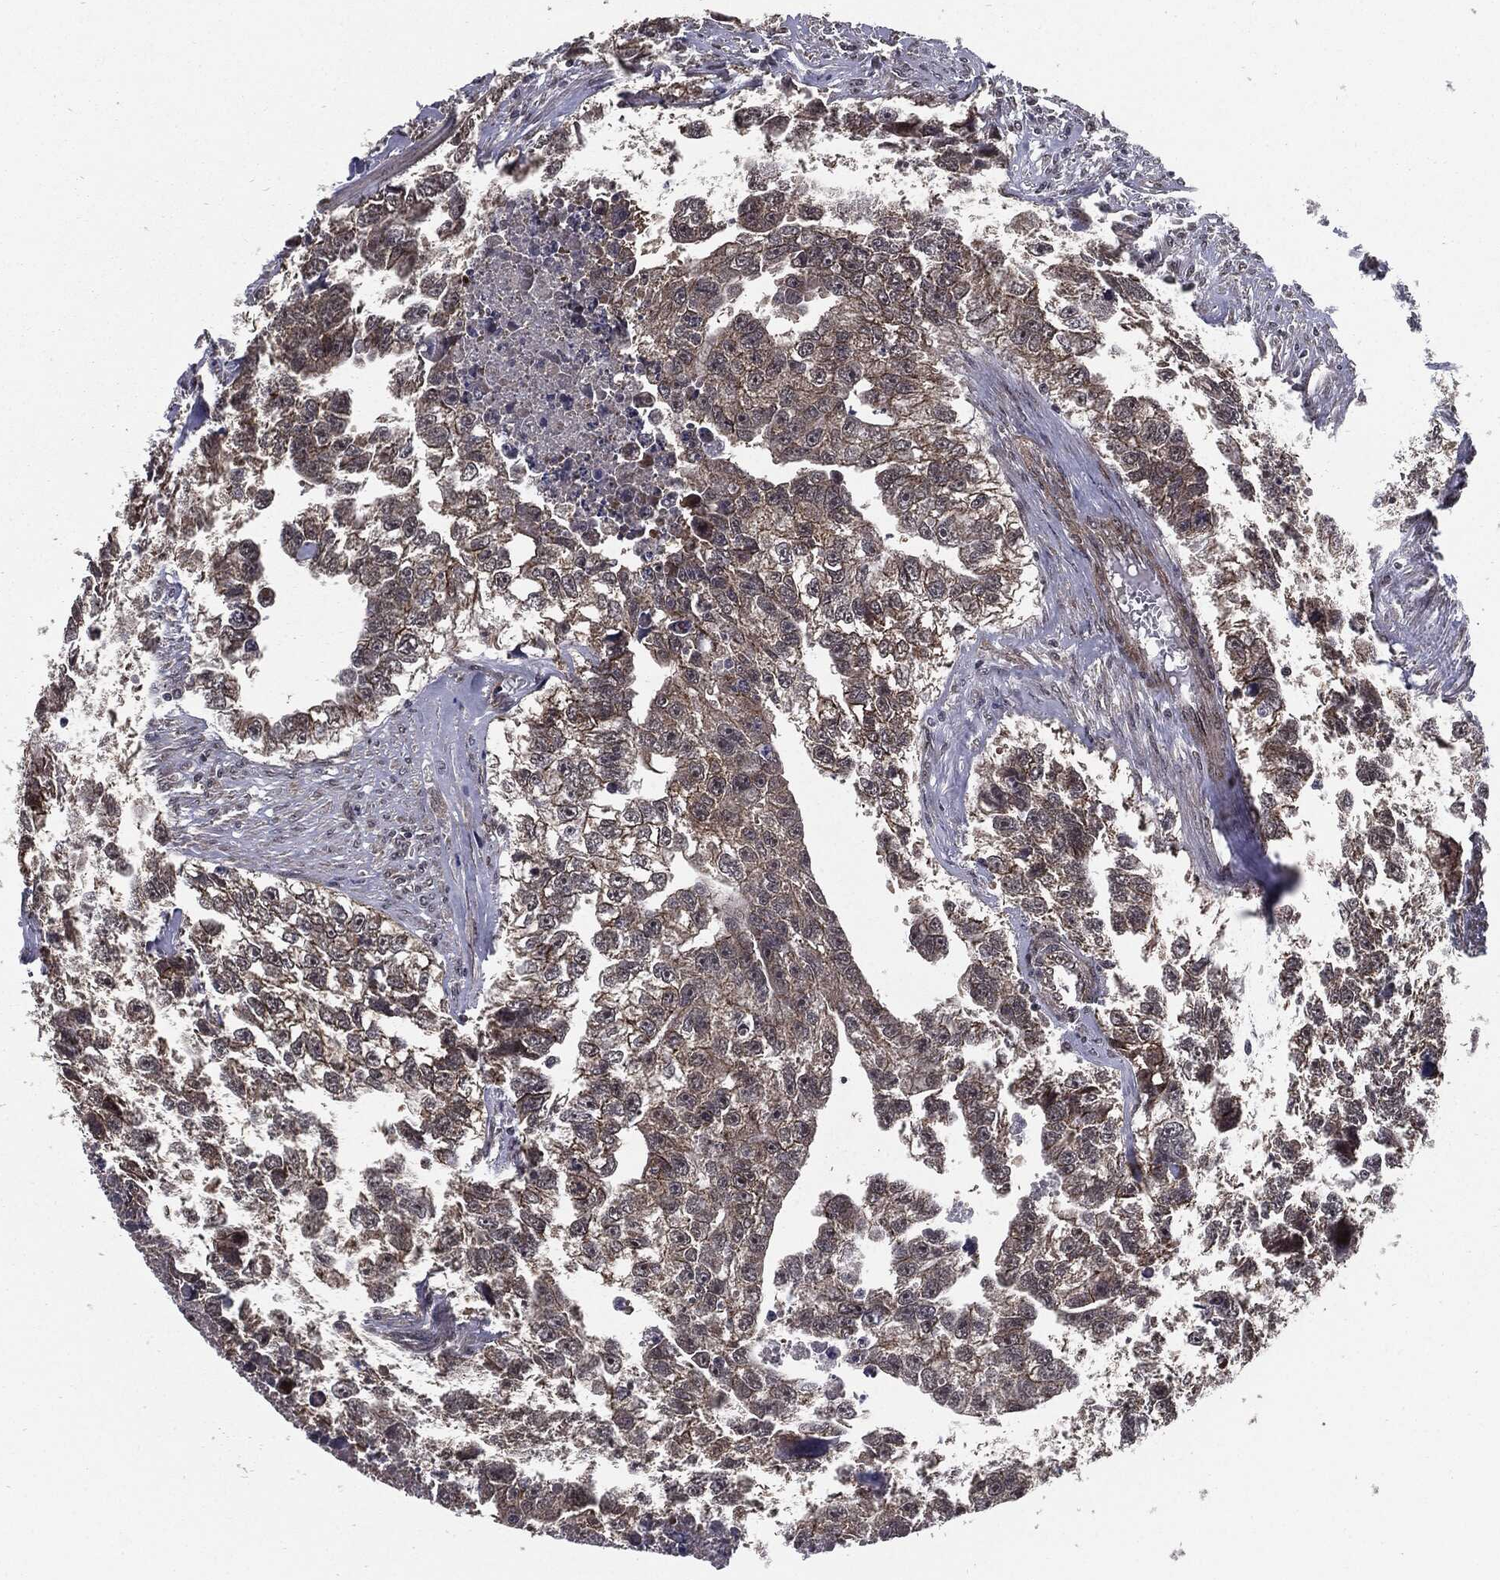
{"staining": {"intensity": "strong", "quantity": "<25%", "location": "cytoplasmic/membranous"}, "tissue": "testis cancer", "cell_type": "Tumor cells", "image_type": "cancer", "snomed": [{"axis": "morphology", "description": "Carcinoma, Embryonal, NOS"}, {"axis": "morphology", "description": "Teratoma, malignant, NOS"}, {"axis": "topography", "description": "Testis"}], "caption": "Immunohistochemical staining of malignant teratoma (testis) demonstrates strong cytoplasmic/membranous protein staining in approximately <25% of tumor cells.", "gene": "PTPA", "patient": {"sex": "male", "age": 44}}